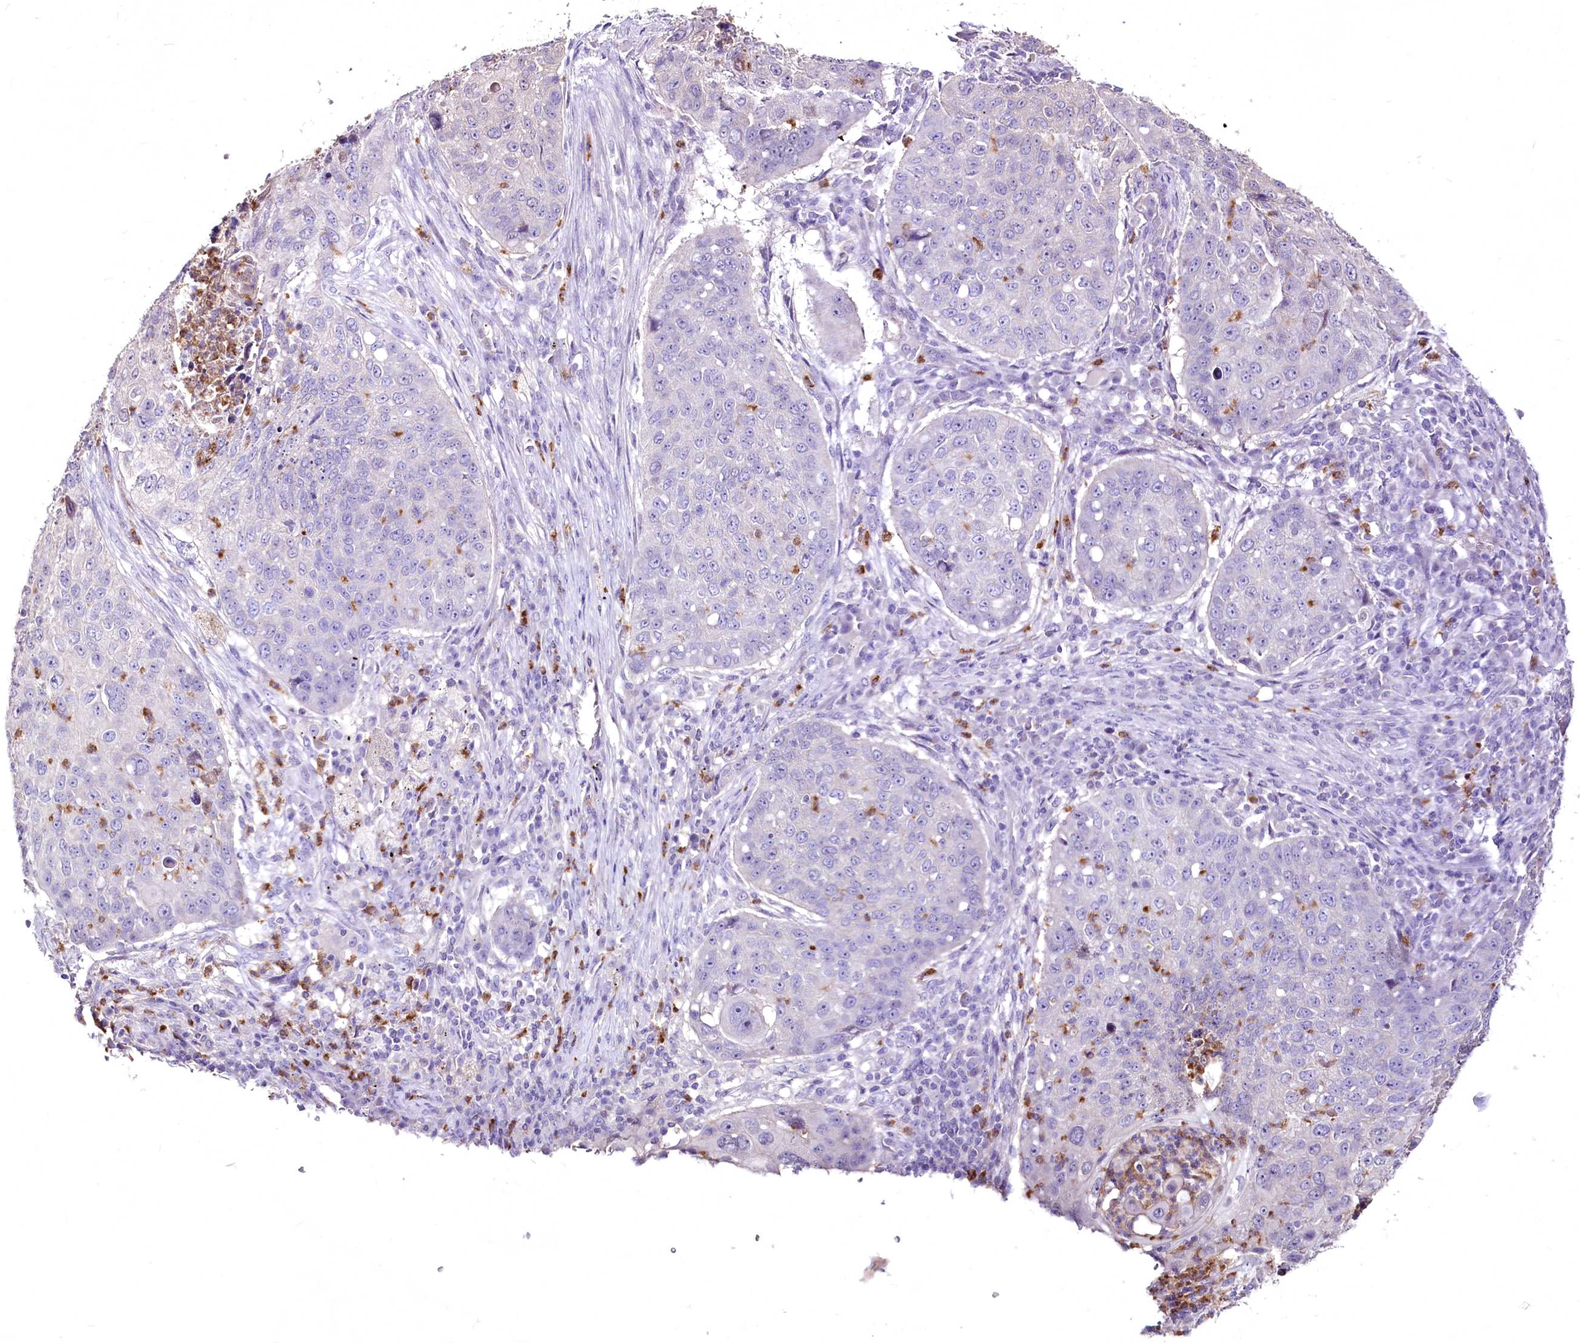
{"staining": {"intensity": "negative", "quantity": "none", "location": "none"}, "tissue": "lung cancer", "cell_type": "Tumor cells", "image_type": "cancer", "snomed": [{"axis": "morphology", "description": "Squamous cell carcinoma, NOS"}, {"axis": "topography", "description": "Lung"}], "caption": "This histopathology image is of squamous cell carcinoma (lung) stained with immunohistochemistry to label a protein in brown with the nuclei are counter-stained blue. There is no positivity in tumor cells.", "gene": "FAM209B", "patient": {"sex": "female", "age": 63}}